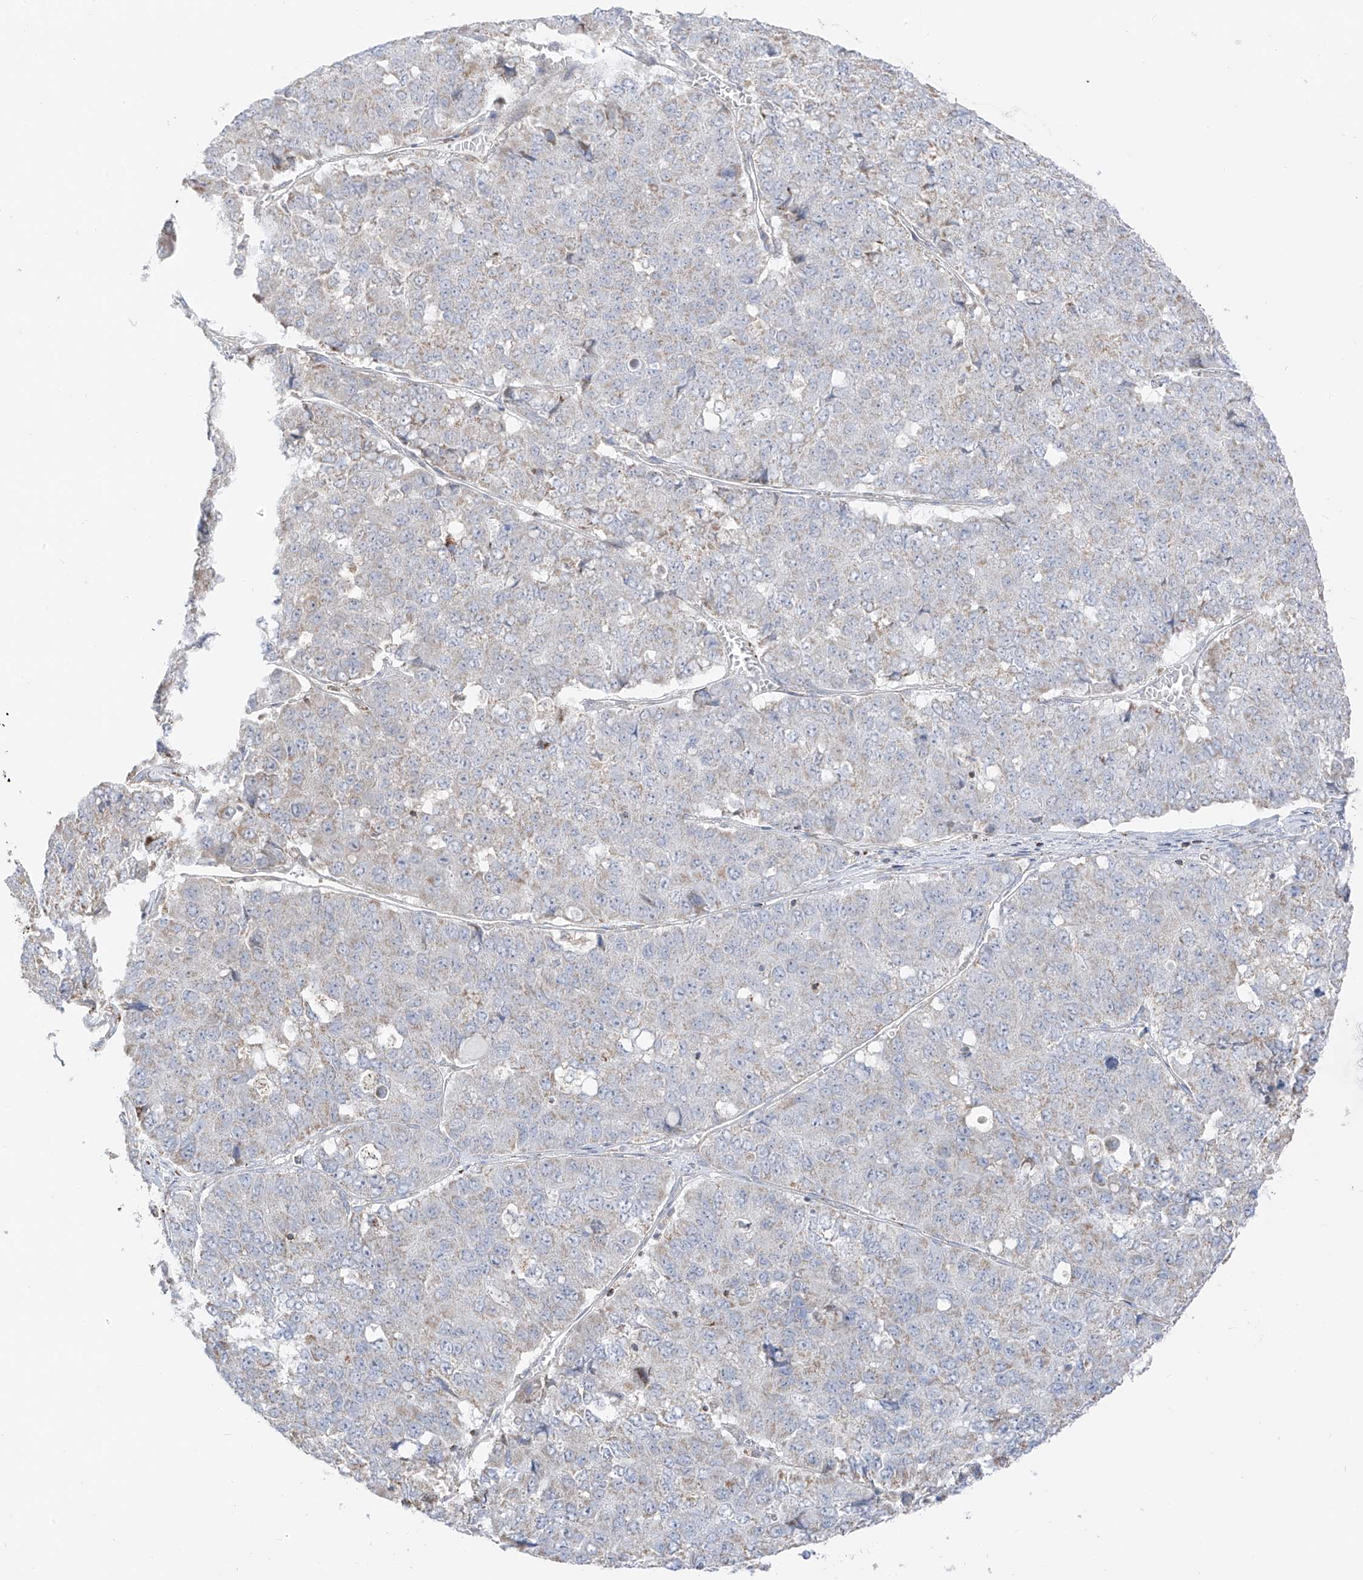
{"staining": {"intensity": "negative", "quantity": "none", "location": "none"}, "tissue": "pancreatic cancer", "cell_type": "Tumor cells", "image_type": "cancer", "snomed": [{"axis": "morphology", "description": "Adenocarcinoma, NOS"}, {"axis": "topography", "description": "Pancreas"}], "caption": "Histopathology image shows no significant protein positivity in tumor cells of pancreatic cancer (adenocarcinoma). Nuclei are stained in blue.", "gene": "ETHE1", "patient": {"sex": "male", "age": 50}}